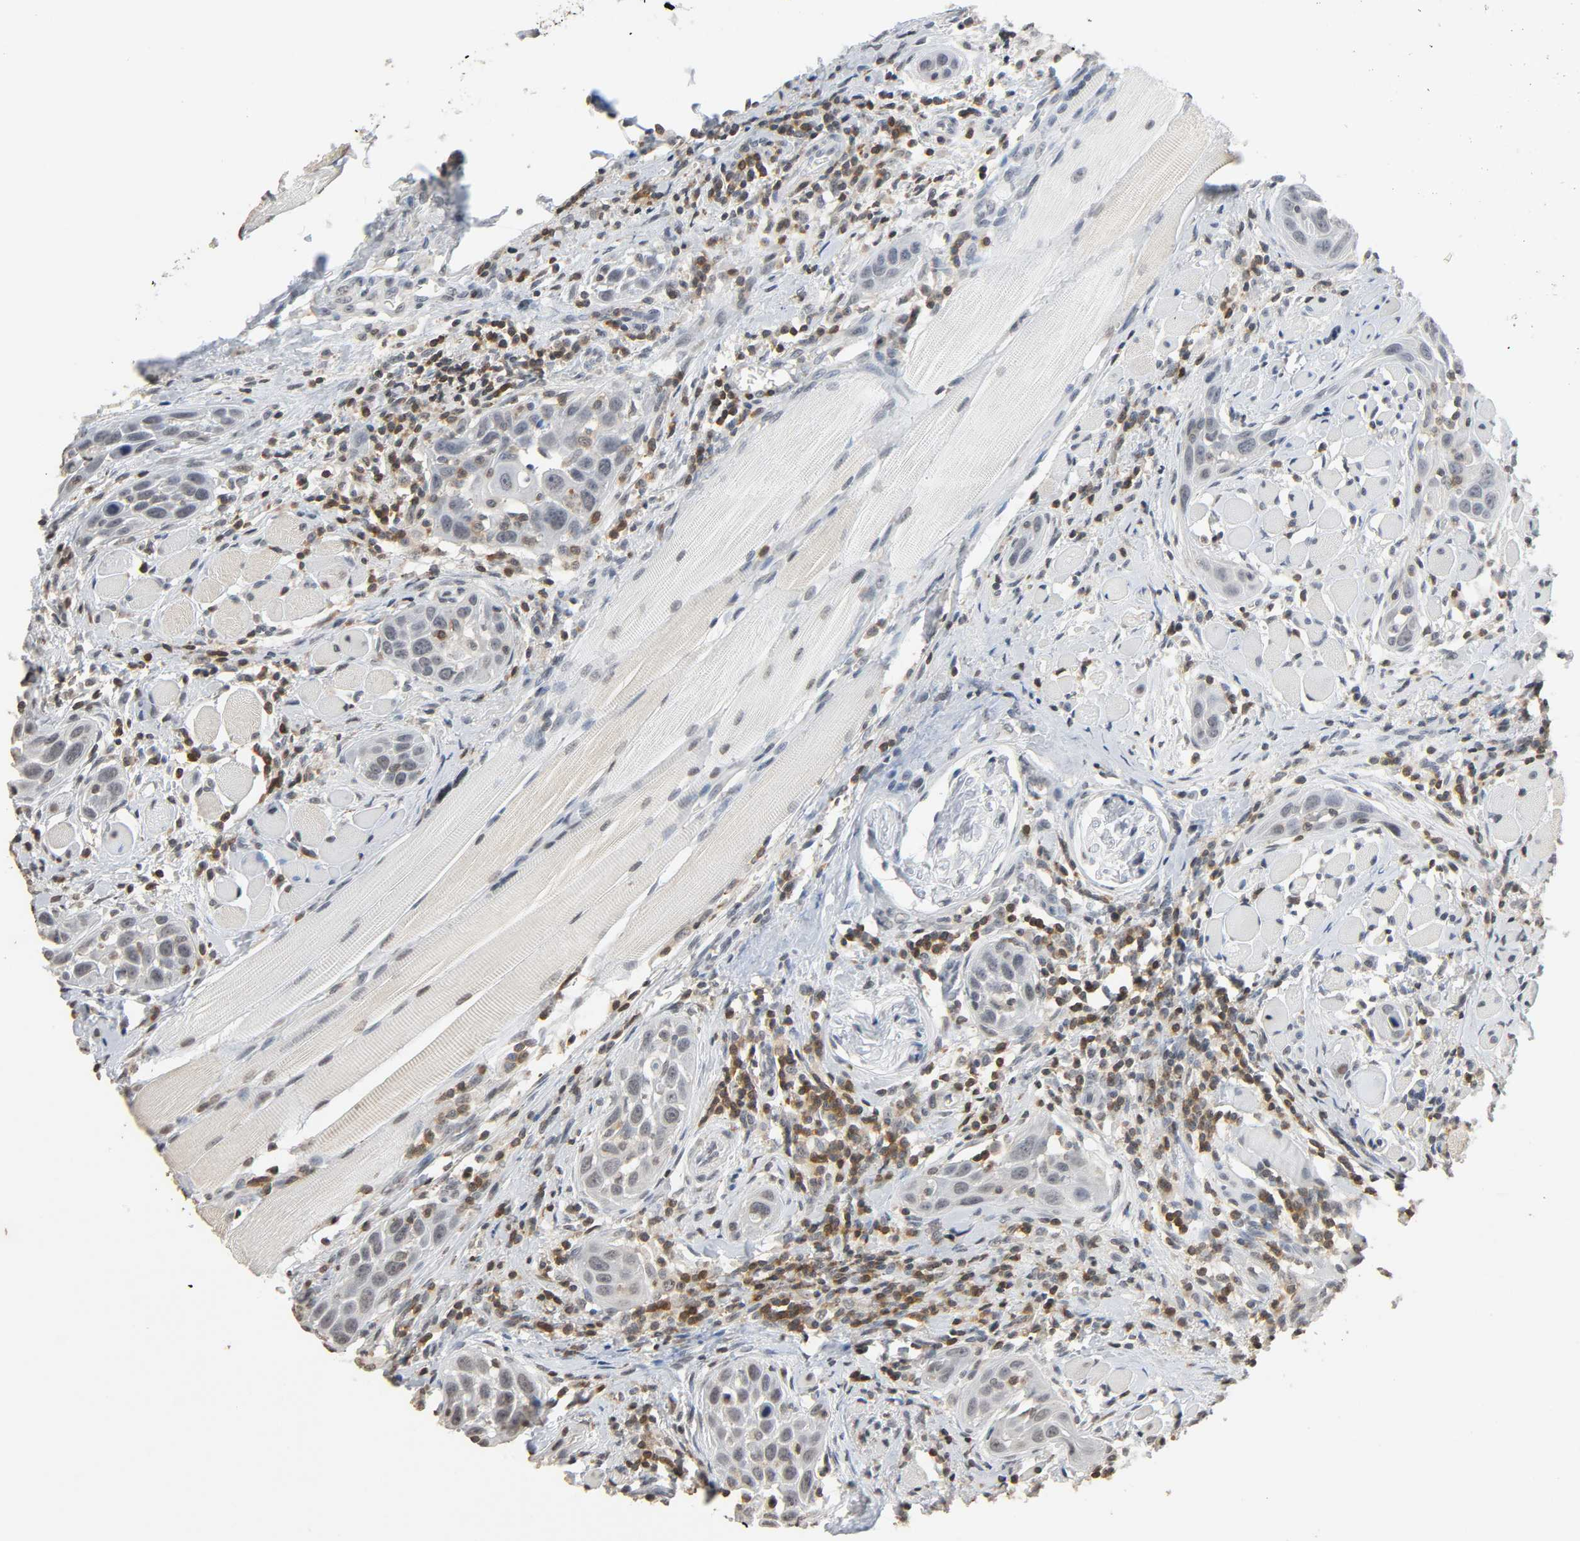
{"staining": {"intensity": "negative", "quantity": "none", "location": "none"}, "tissue": "head and neck cancer", "cell_type": "Tumor cells", "image_type": "cancer", "snomed": [{"axis": "morphology", "description": "Squamous cell carcinoma, NOS"}, {"axis": "topography", "description": "Oral tissue"}, {"axis": "topography", "description": "Head-Neck"}], "caption": "A high-resolution histopathology image shows immunohistochemistry staining of head and neck cancer, which displays no significant staining in tumor cells. The staining is performed using DAB (3,3'-diaminobenzidine) brown chromogen with nuclei counter-stained in using hematoxylin.", "gene": "STK4", "patient": {"sex": "female", "age": 50}}